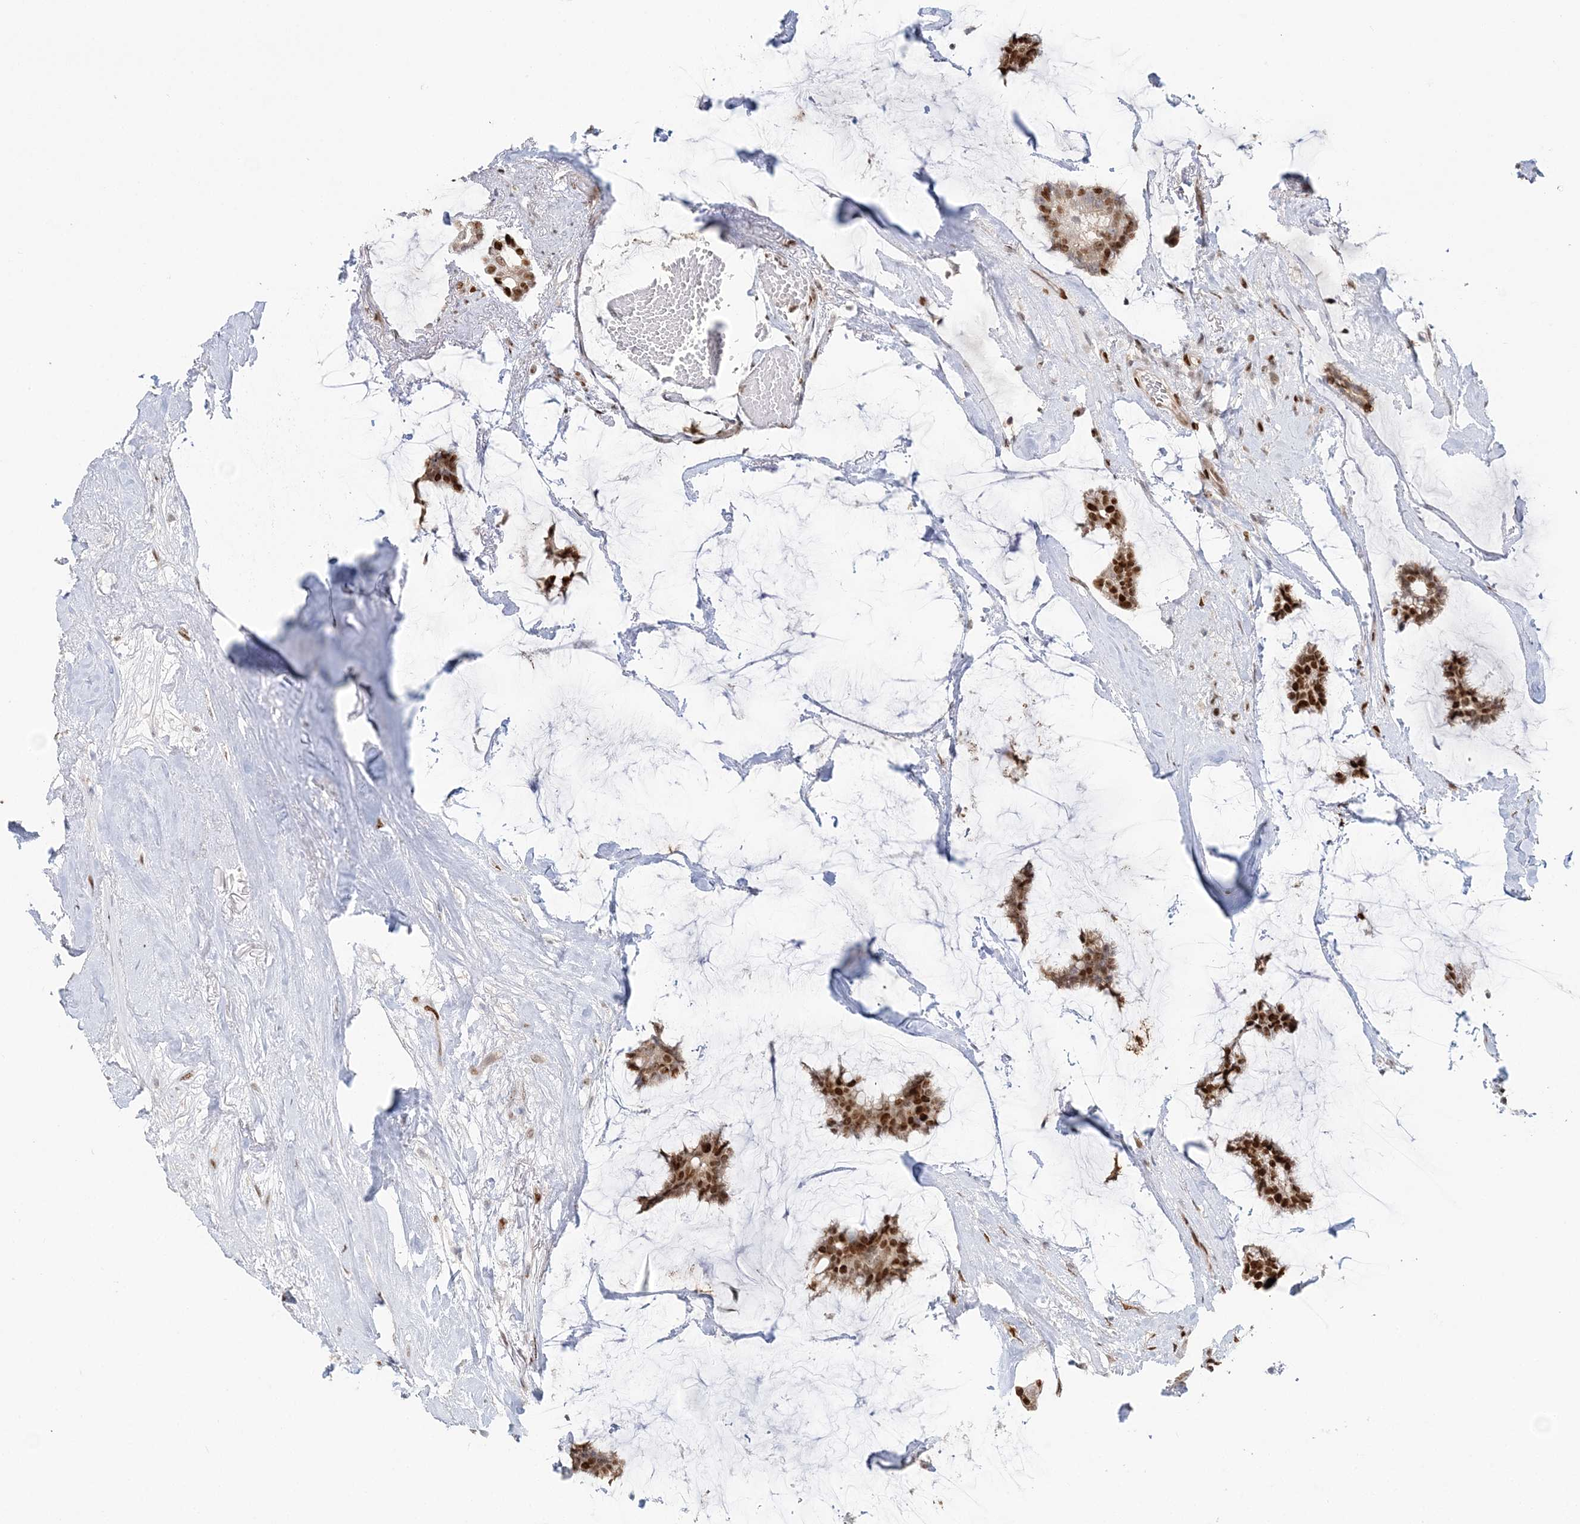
{"staining": {"intensity": "strong", "quantity": ">75%", "location": "nuclear"}, "tissue": "breast cancer", "cell_type": "Tumor cells", "image_type": "cancer", "snomed": [{"axis": "morphology", "description": "Duct carcinoma"}, {"axis": "topography", "description": "Breast"}], "caption": "Immunohistochemistry micrograph of breast cancer (infiltrating ductal carcinoma) stained for a protein (brown), which demonstrates high levels of strong nuclear expression in approximately >75% of tumor cells.", "gene": "SUMO2", "patient": {"sex": "female", "age": 93}}